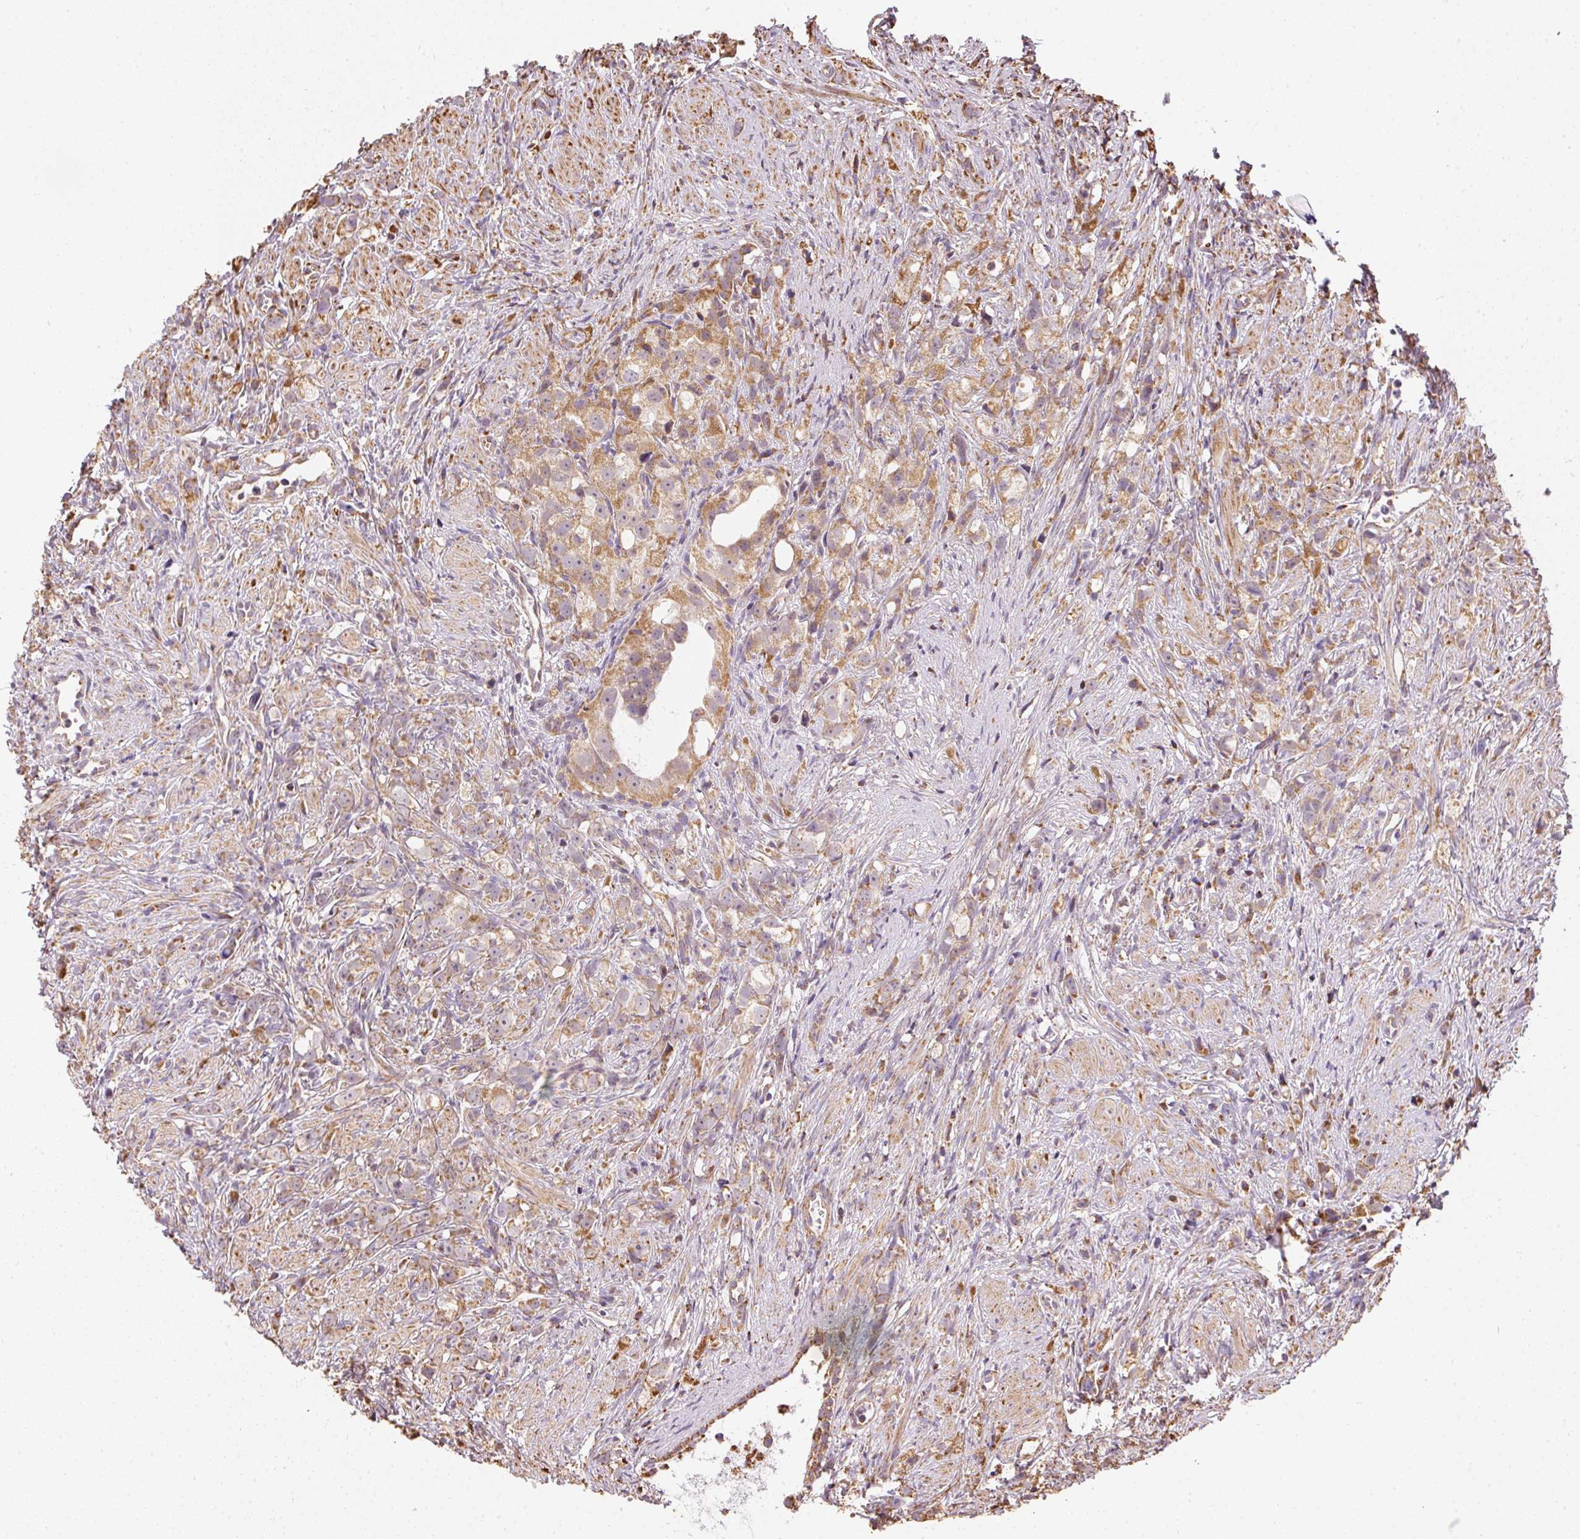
{"staining": {"intensity": "moderate", "quantity": ">75%", "location": "cytoplasmic/membranous"}, "tissue": "prostate cancer", "cell_type": "Tumor cells", "image_type": "cancer", "snomed": [{"axis": "morphology", "description": "Adenocarcinoma, High grade"}, {"axis": "topography", "description": "Prostate"}], "caption": "Moderate cytoplasmic/membranous protein positivity is seen in approximately >75% of tumor cells in prostate cancer. Ihc stains the protein in brown and the nuclei are stained blue.", "gene": "MAPK11", "patient": {"sex": "male", "age": 75}}